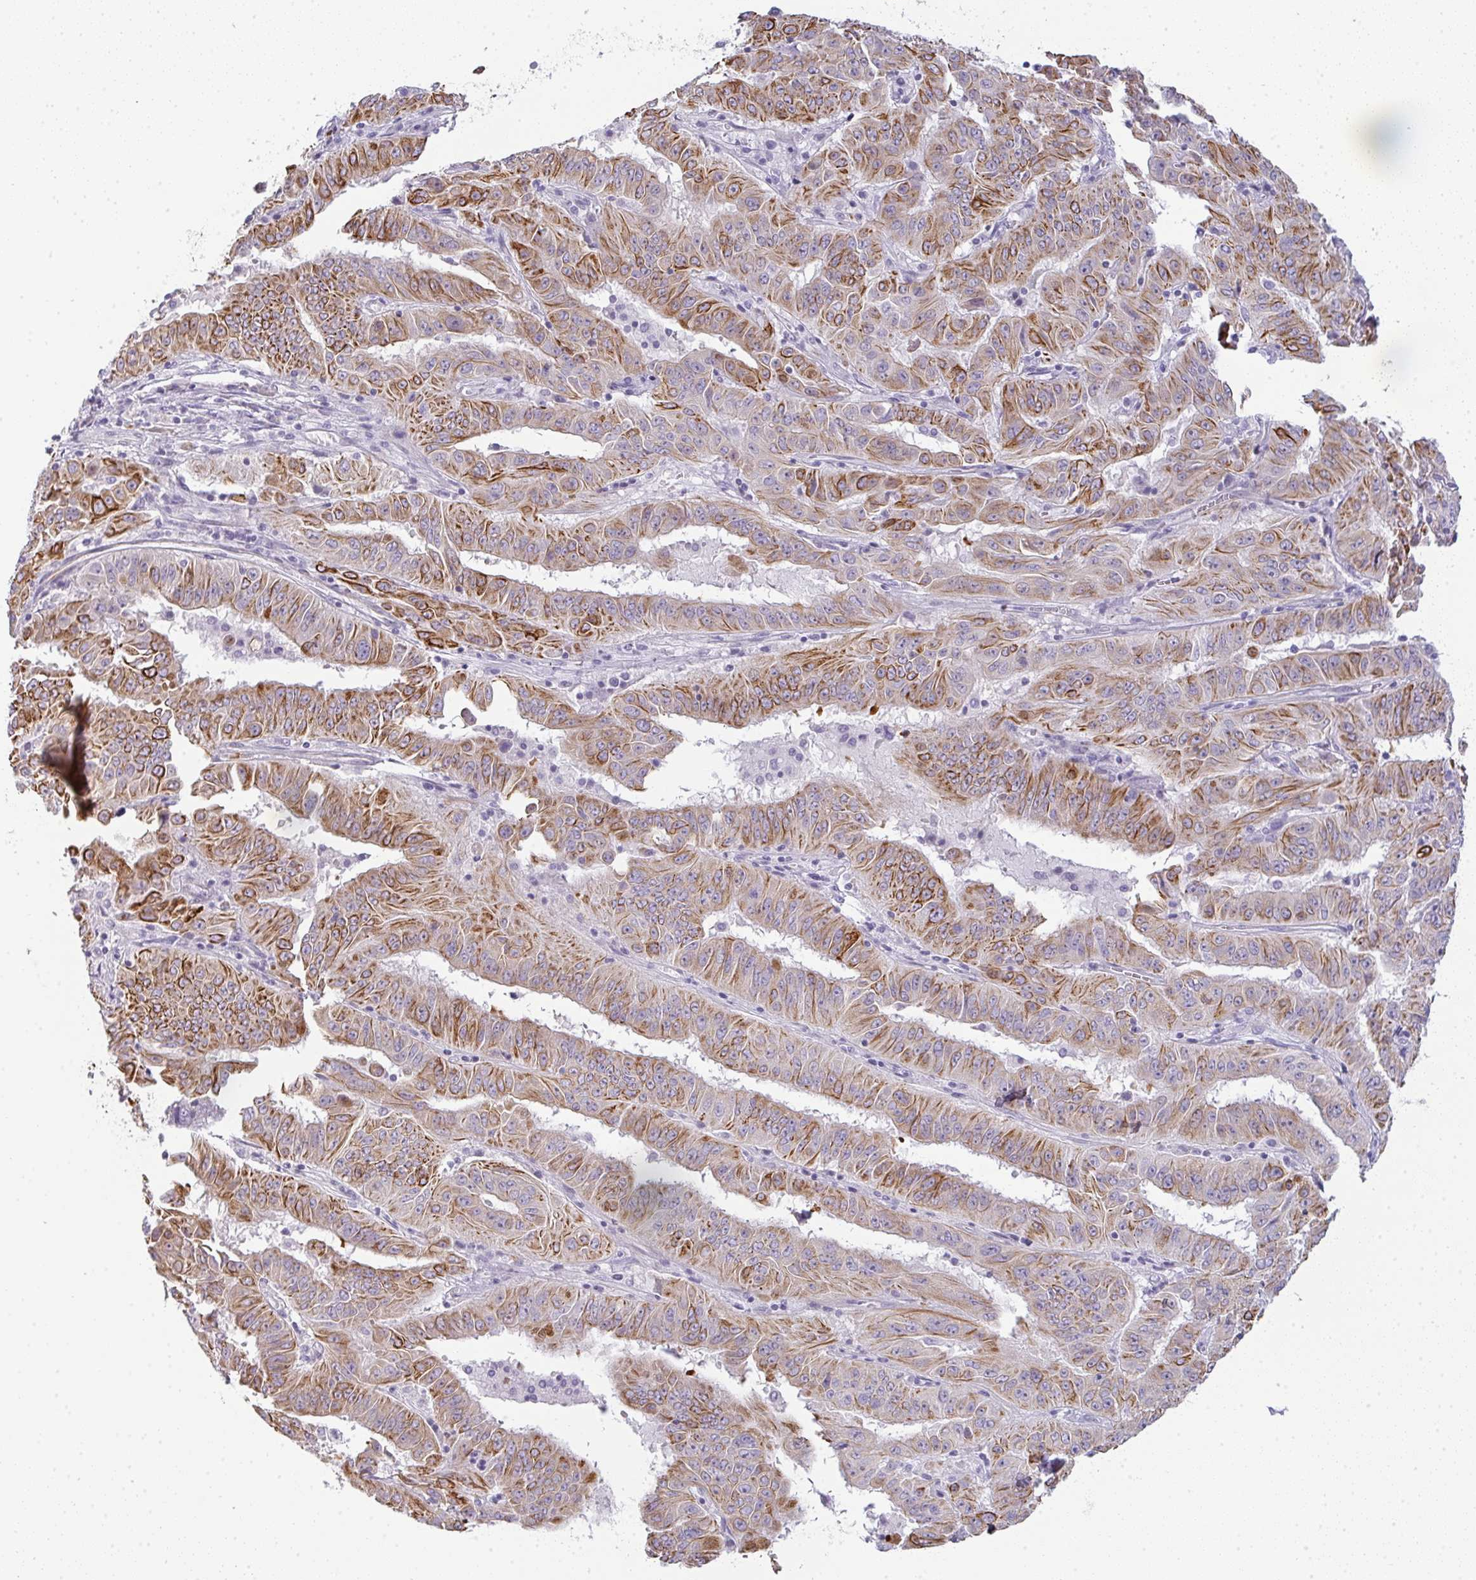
{"staining": {"intensity": "strong", "quantity": ">75%", "location": "cytoplasmic/membranous"}, "tissue": "pancreatic cancer", "cell_type": "Tumor cells", "image_type": "cancer", "snomed": [{"axis": "morphology", "description": "Adenocarcinoma, NOS"}, {"axis": "topography", "description": "Pancreas"}], "caption": "A micrograph showing strong cytoplasmic/membranous expression in approximately >75% of tumor cells in pancreatic cancer (adenocarcinoma), as visualized by brown immunohistochemical staining.", "gene": "SIRPB2", "patient": {"sex": "male", "age": 63}}